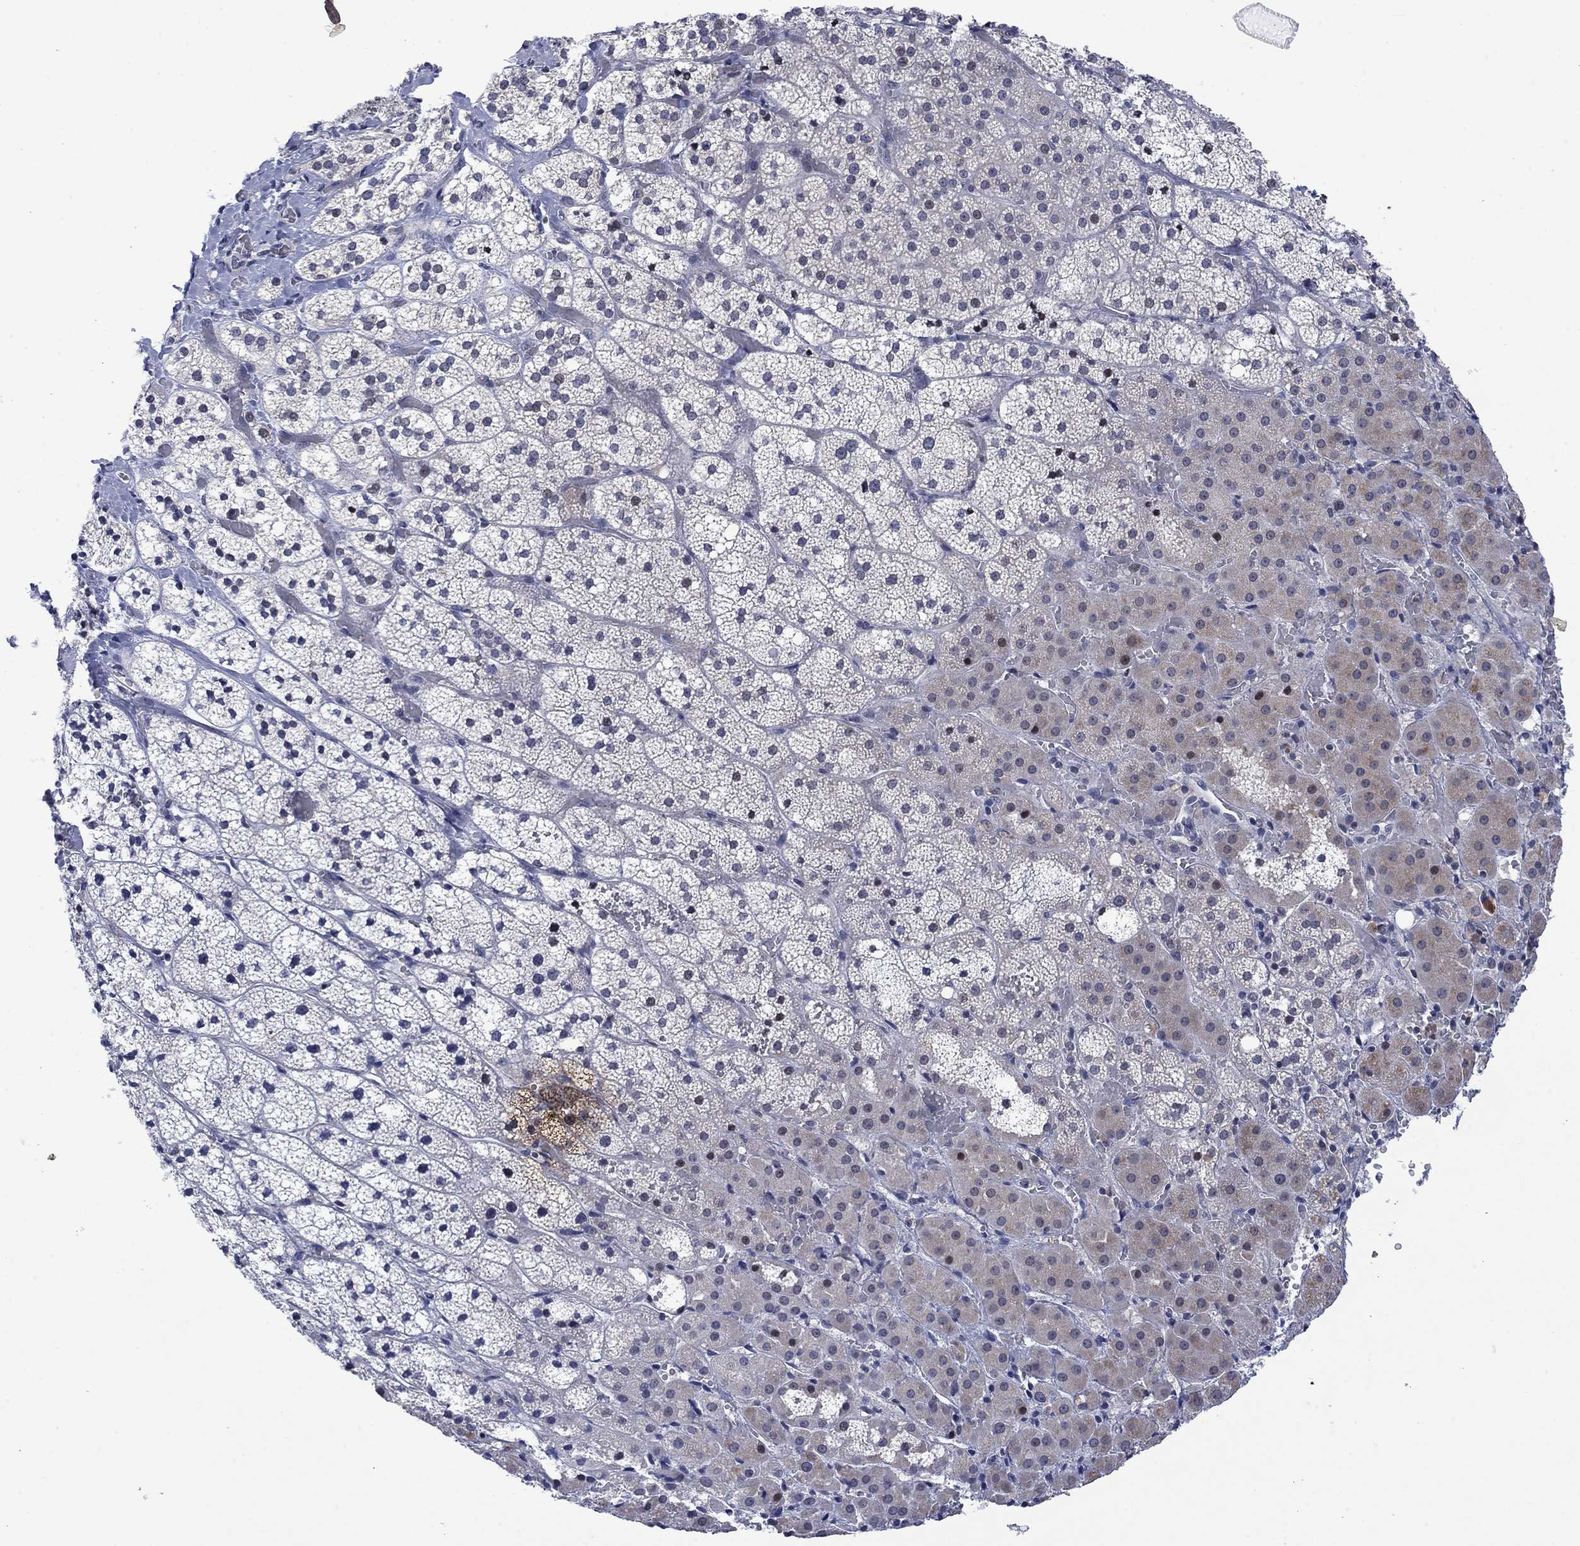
{"staining": {"intensity": "negative", "quantity": "none", "location": "none"}, "tissue": "adrenal gland", "cell_type": "Glandular cells", "image_type": "normal", "snomed": [{"axis": "morphology", "description": "Normal tissue, NOS"}, {"axis": "topography", "description": "Adrenal gland"}], "caption": "The image exhibits no staining of glandular cells in unremarkable adrenal gland. Nuclei are stained in blue.", "gene": "AGL", "patient": {"sex": "male", "age": 53}}